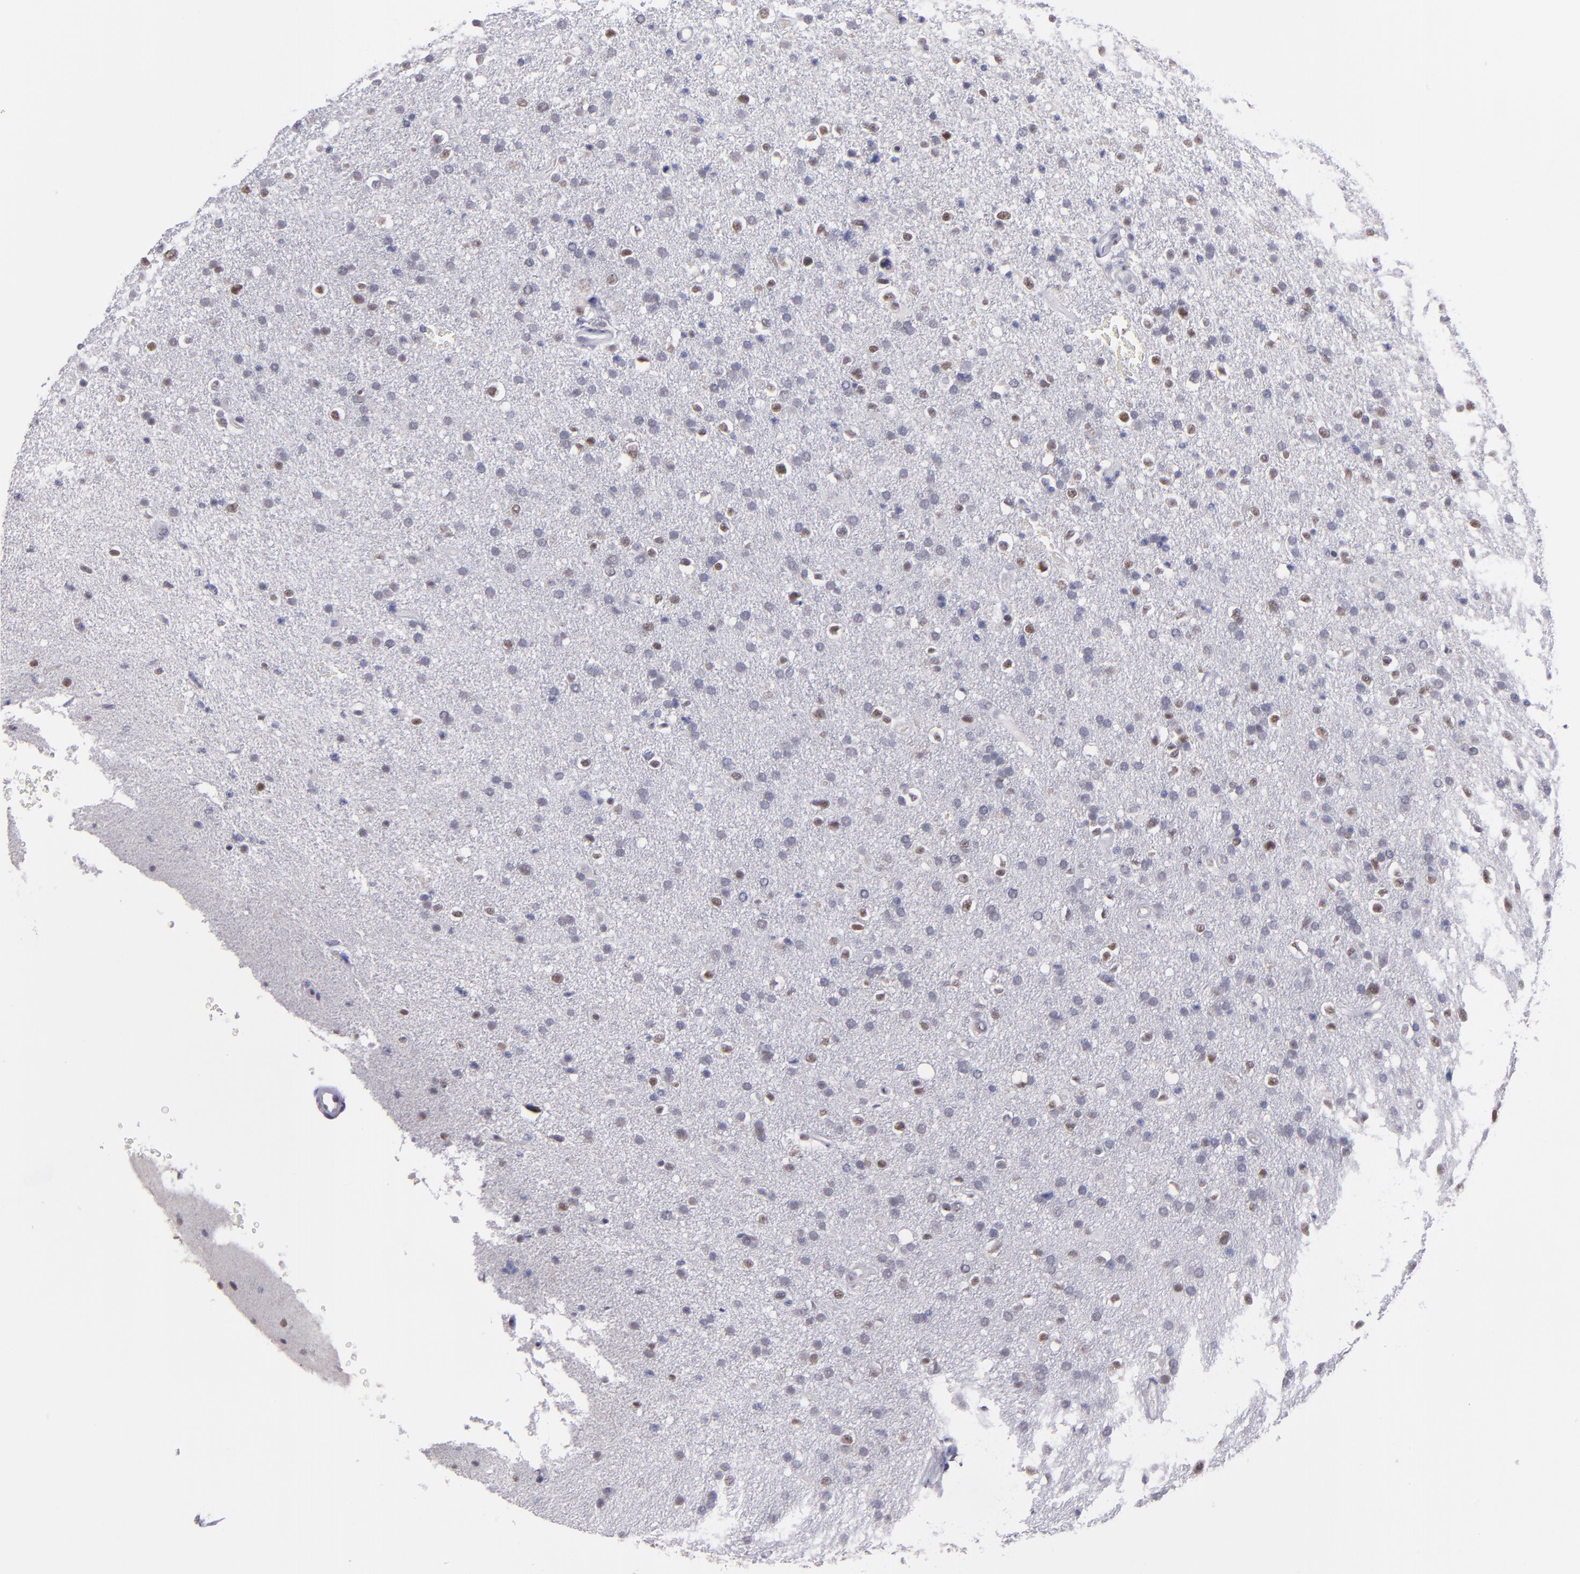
{"staining": {"intensity": "weak", "quantity": "<25%", "location": "nuclear"}, "tissue": "glioma", "cell_type": "Tumor cells", "image_type": "cancer", "snomed": [{"axis": "morphology", "description": "Glioma, malignant, High grade"}, {"axis": "topography", "description": "Brain"}], "caption": "Tumor cells show no significant staining in glioma.", "gene": "OTUB2", "patient": {"sex": "male", "age": 33}}